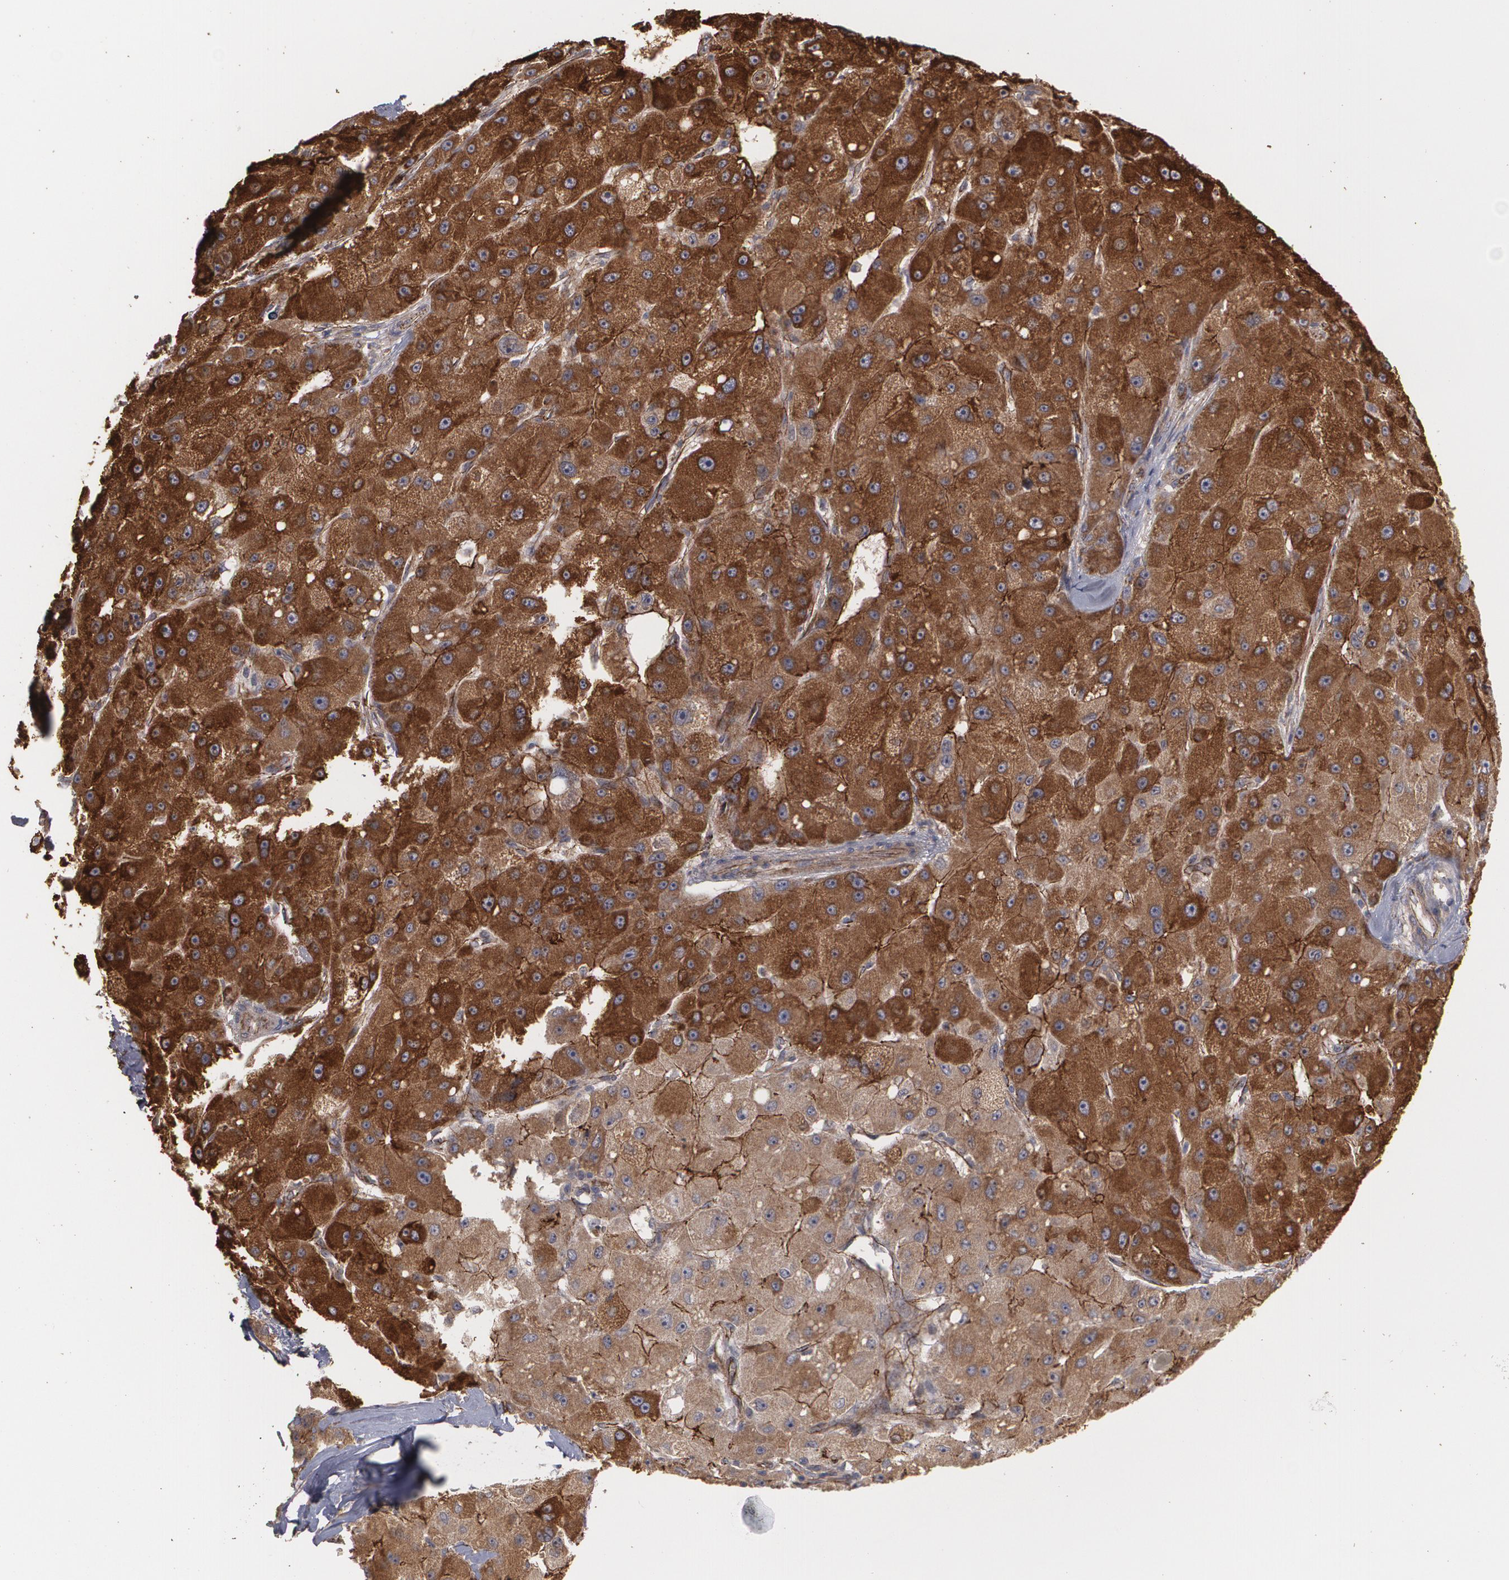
{"staining": {"intensity": "strong", "quantity": ">75%", "location": "cytoplasmic/membranous"}, "tissue": "liver cancer", "cell_type": "Tumor cells", "image_type": "cancer", "snomed": [{"axis": "morphology", "description": "Carcinoma, Hepatocellular, NOS"}, {"axis": "topography", "description": "Liver"}], "caption": "Strong cytoplasmic/membranous staining for a protein is identified in approximately >75% of tumor cells of liver cancer (hepatocellular carcinoma) using immunohistochemistry.", "gene": "TJP1", "patient": {"sex": "male", "age": 80}}